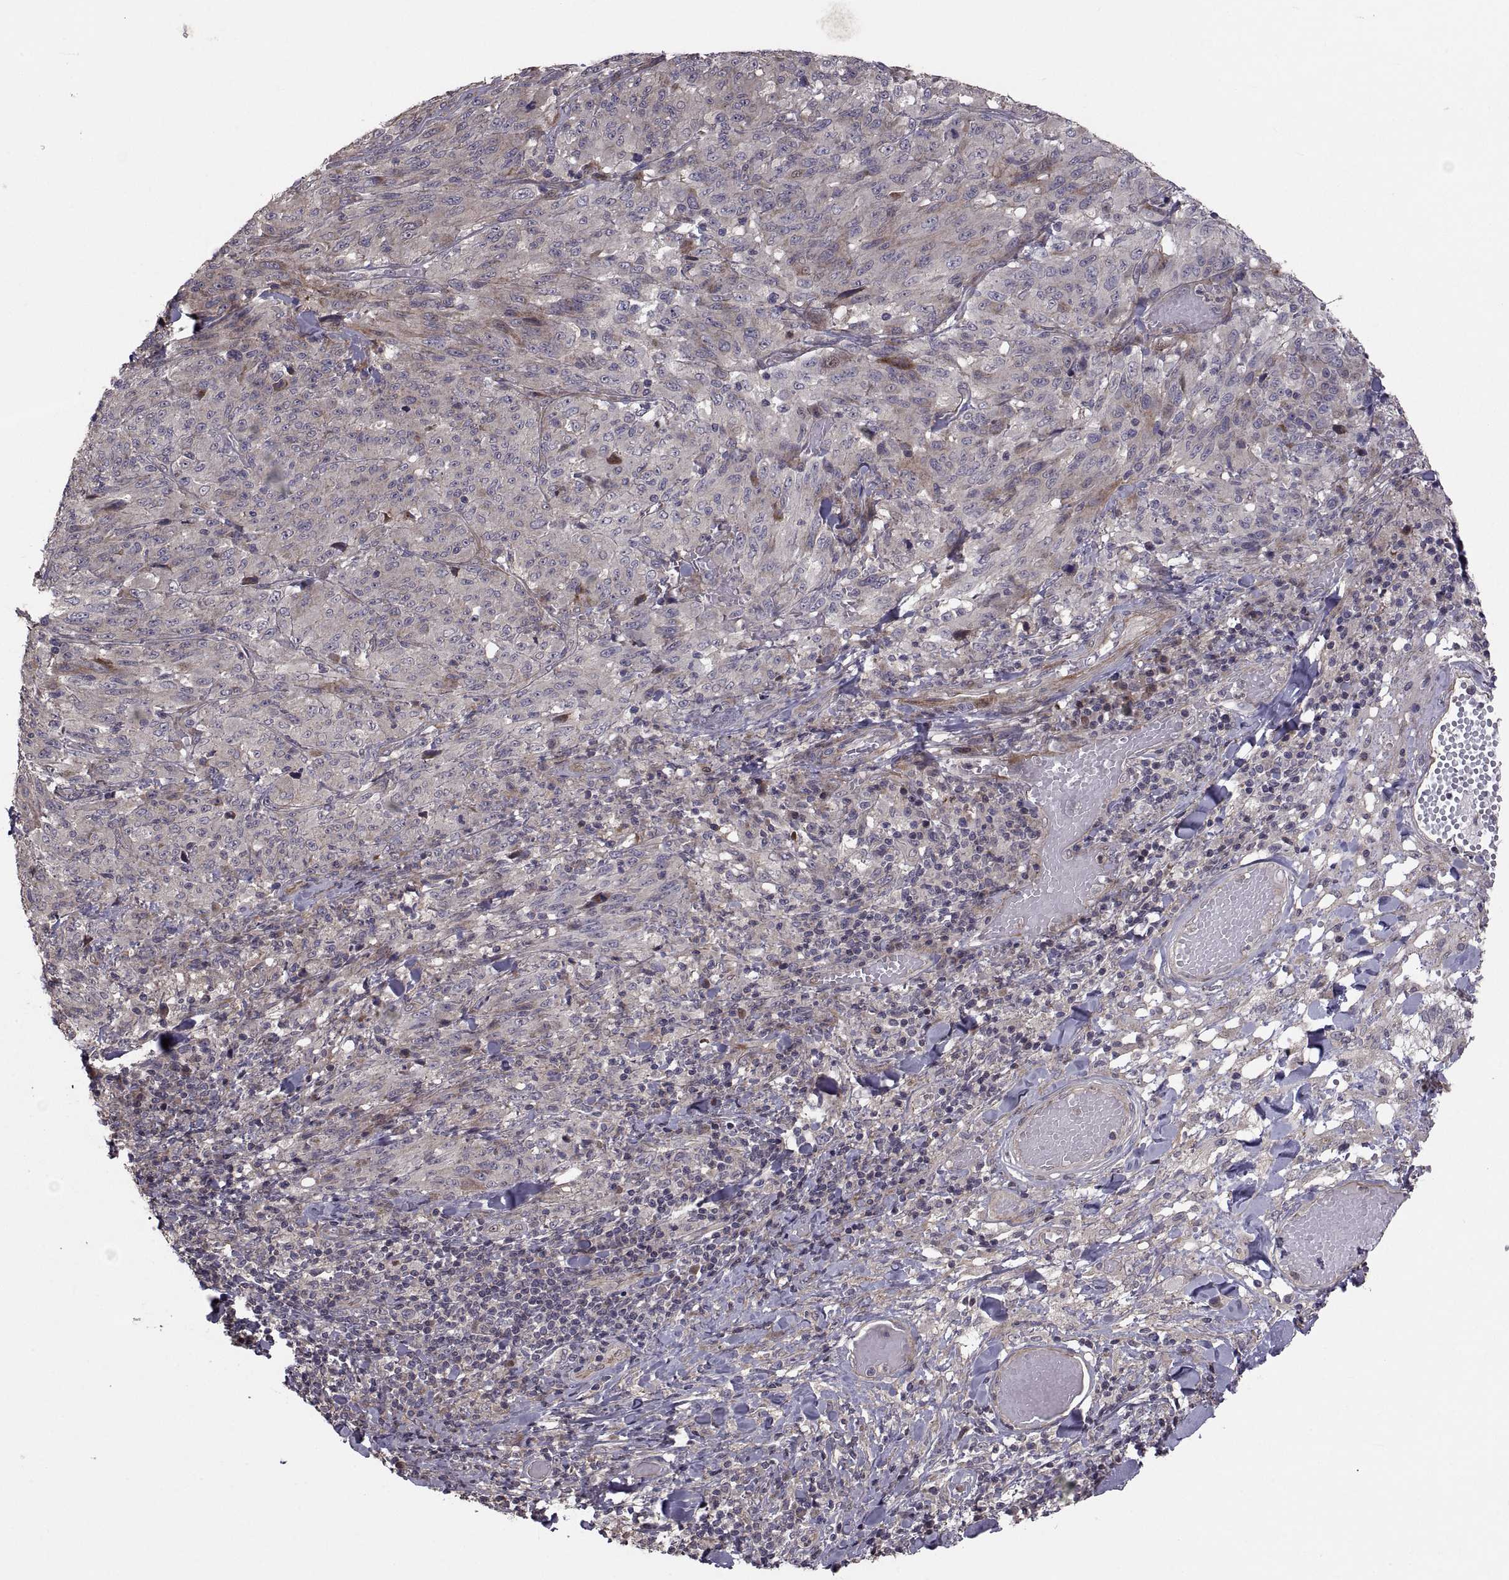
{"staining": {"intensity": "weak", "quantity": "<25%", "location": "cytoplasmic/membranous"}, "tissue": "melanoma", "cell_type": "Tumor cells", "image_type": "cancer", "snomed": [{"axis": "morphology", "description": "Malignant melanoma, NOS"}, {"axis": "topography", "description": "Skin"}], "caption": "The immunohistochemistry (IHC) micrograph has no significant staining in tumor cells of melanoma tissue. The staining was performed using DAB (3,3'-diaminobenzidine) to visualize the protein expression in brown, while the nuclei were stained in blue with hematoxylin (Magnification: 20x).", "gene": "PMM2", "patient": {"sex": "female", "age": 91}}